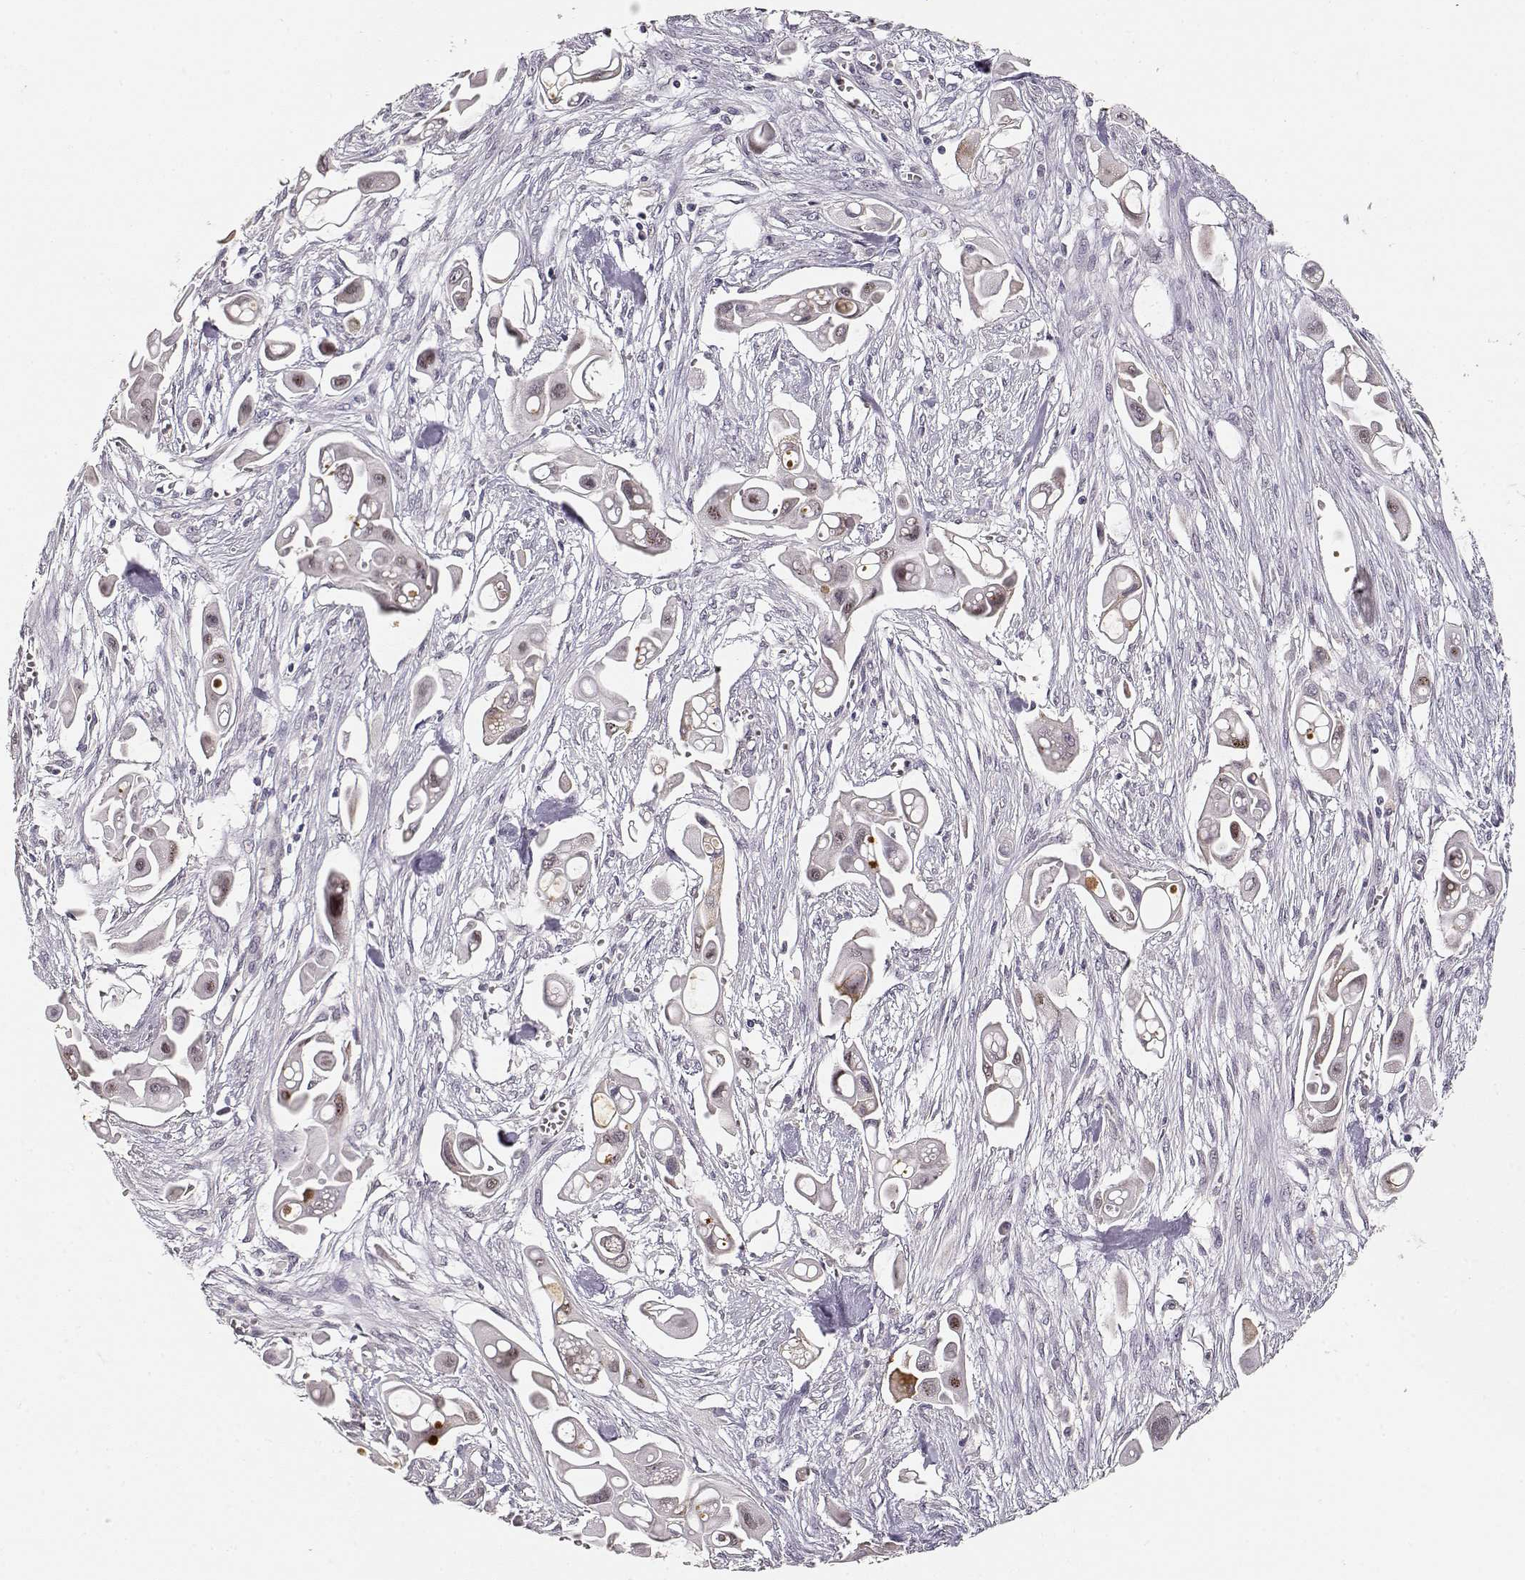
{"staining": {"intensity": "negative", "quantity": "none", "location": "none"}, "tissue": "pancreatic cancer", "cell_type": "Tumor cells", "image_type": "cancer", "snomed": [{"axis": "morphology", "description": "Adenocarcinoma, NOS"}, {"axis": "topography", "description": "Pancreas"}], "caption": "There is no significant expression in tumor cells of pancreatic adenocarcinoma. The staining is performed using DAB brown chromogen with nuclei counter-stained in using hematoxylin.", "gene": "LAMA5", "patient": {"sex": "male", "age": 50}}